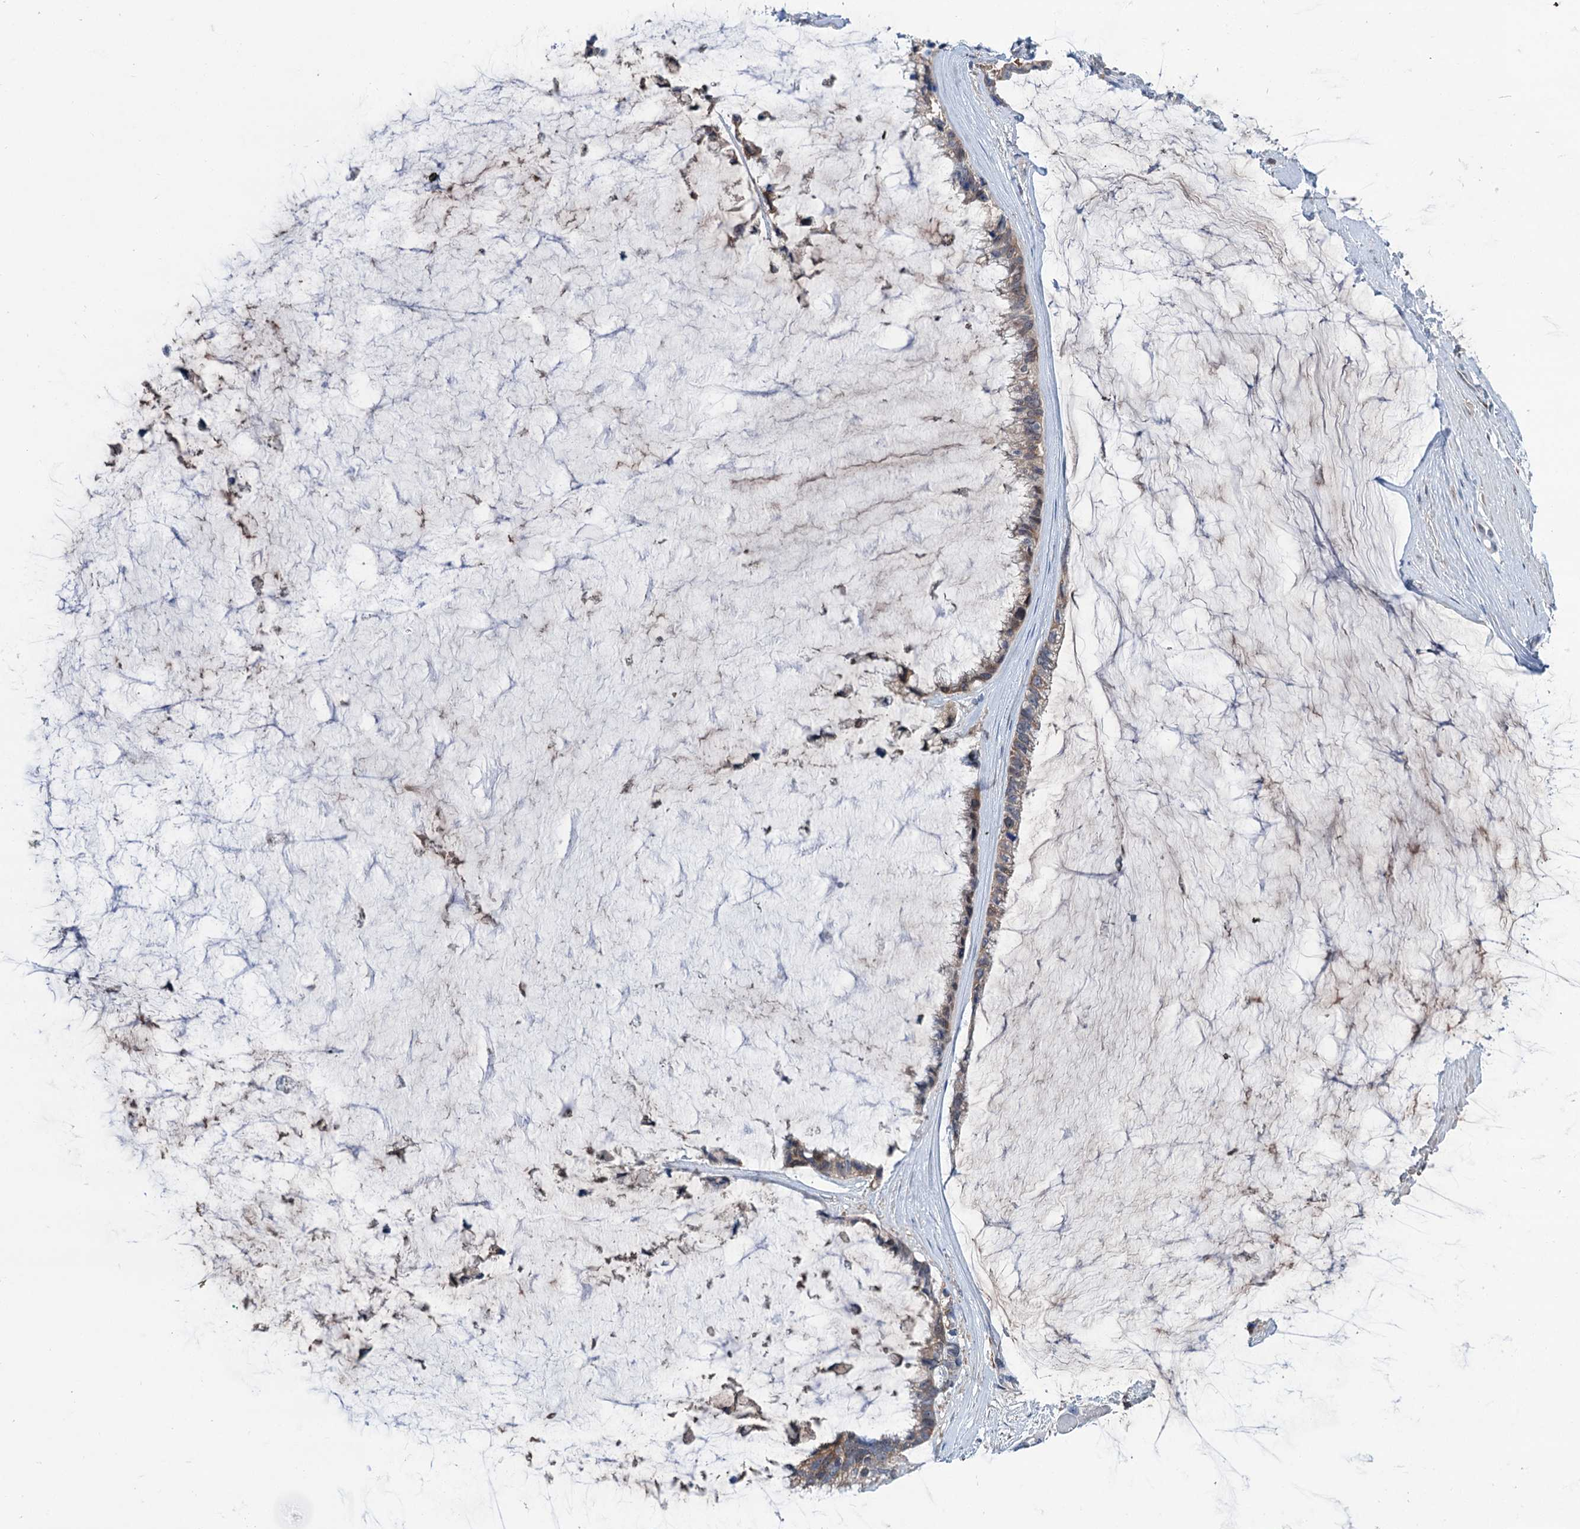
{"staining": {"intensity": "weak", "quantity": "25%-75%", "location": "cytoplasmic/membranous"}, "tissue": "ovarian cancer", "cell_type": "Tumor cells", "image_type": "cancer", "snomed": [{"axis": "morphology", "description": "Cystadenocarcinoma, mucinous, NOS"}, {"axis": "topography", "description": "Ovary"}], "caption": "An IHC image of neoplastic tissue is shown. Protein staining in brown shows weak cytoplasmic/membranous positivity in ovarian cancer (mucinous cystadenocarcinoma) within tumor cells.", "gene": "LPIN1", "patient": {"sex": "female", "age": 39}}